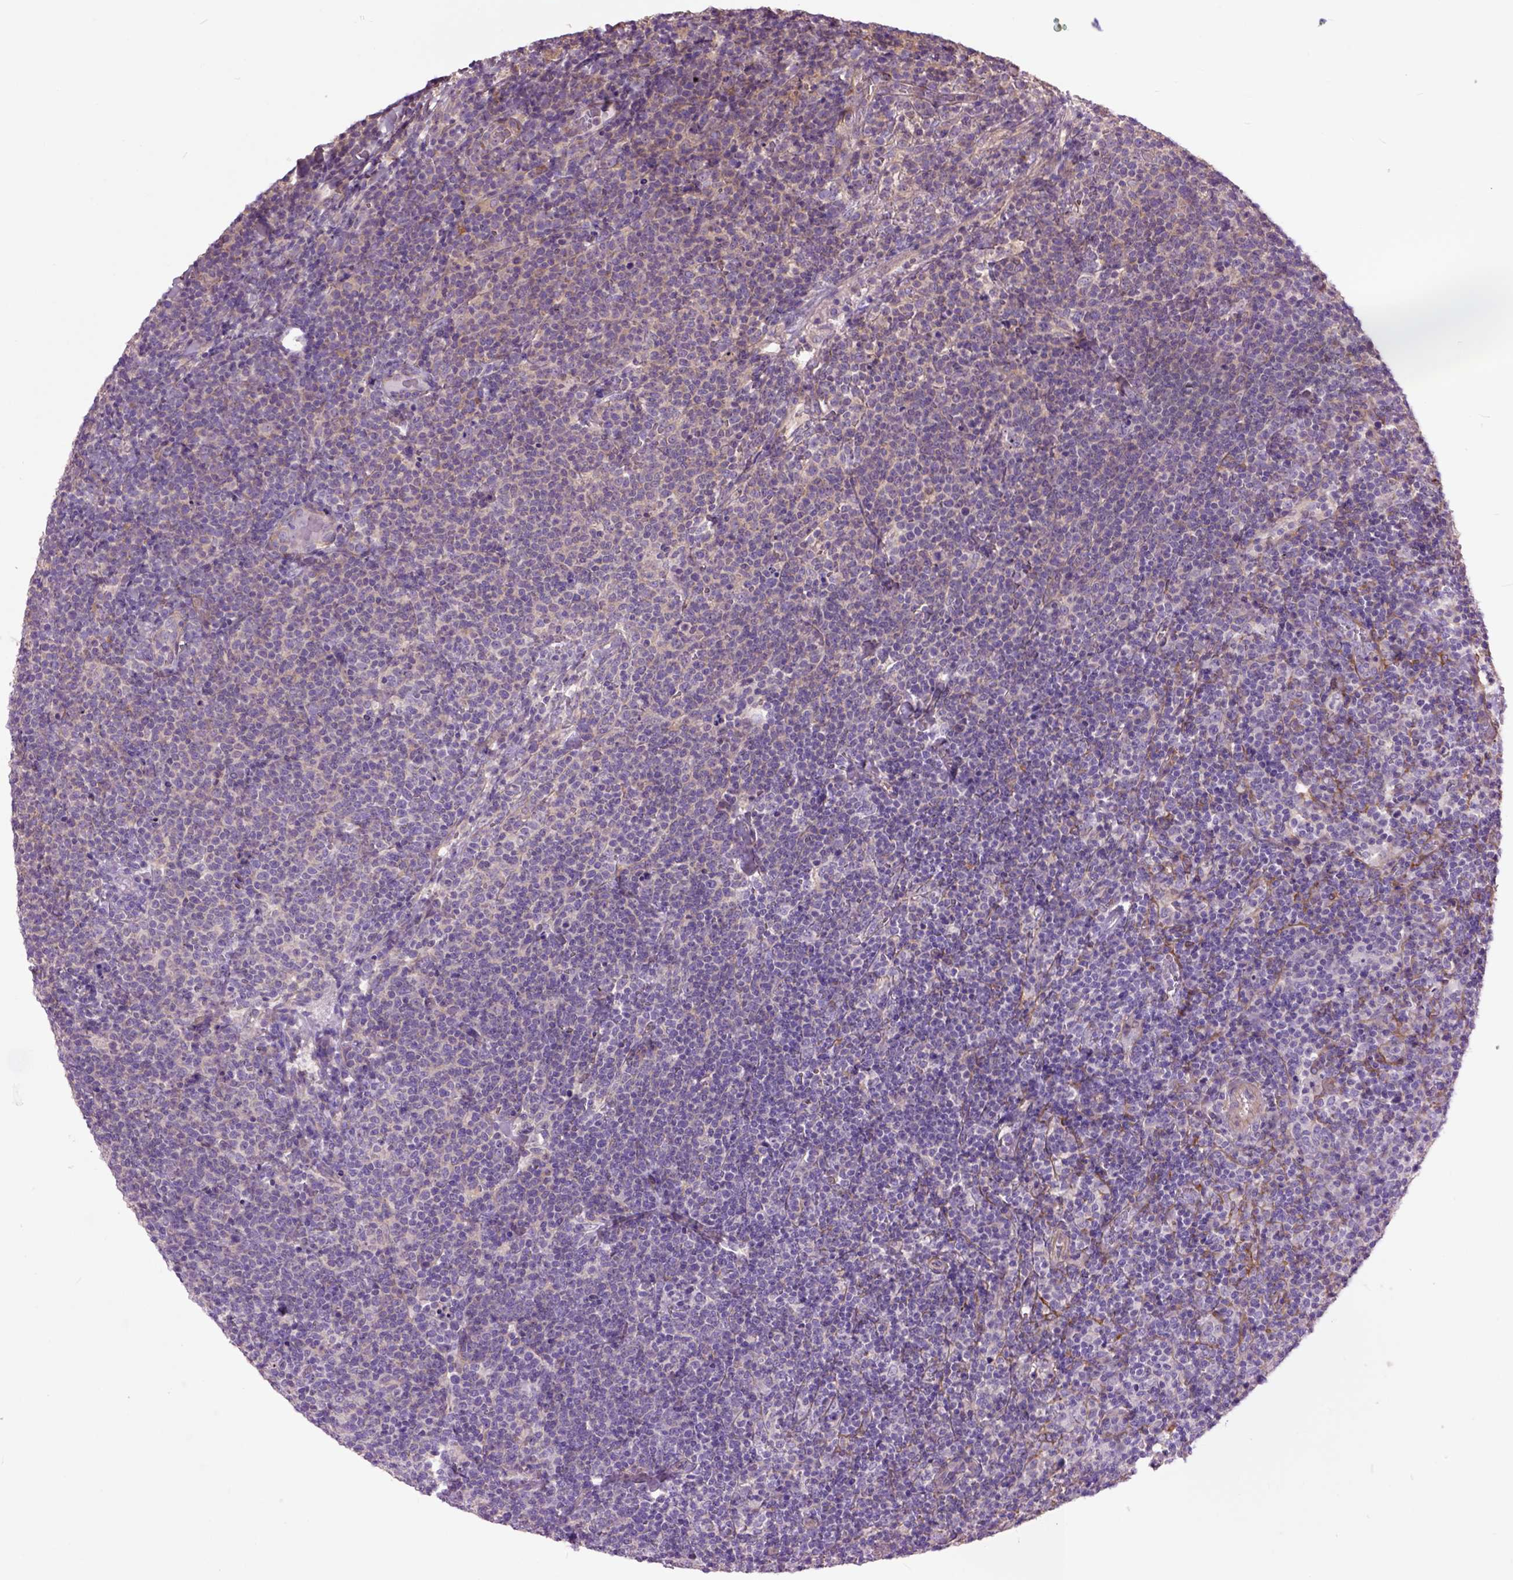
{"staining": {"intensity": "negative", "quantity": "none", "location": "none"}, "tissue": "lymphoma", "cell_type": "Tumor cells", "image_type": "cancer", "snomed": [{"axis": "morphology", "description": "Malignant lymphoma, non-Hodgkin's type, High grade"}, {"axis": "topography", "description": "Lymph node"}], "caption": "High-grade malignant lymphoma, non-Hodgkin's type was stained to show a protein in brown. There is no significant expression in tumor cells.", "gene": "MAPT", "patient": {"sex": "male", "age": 61}}